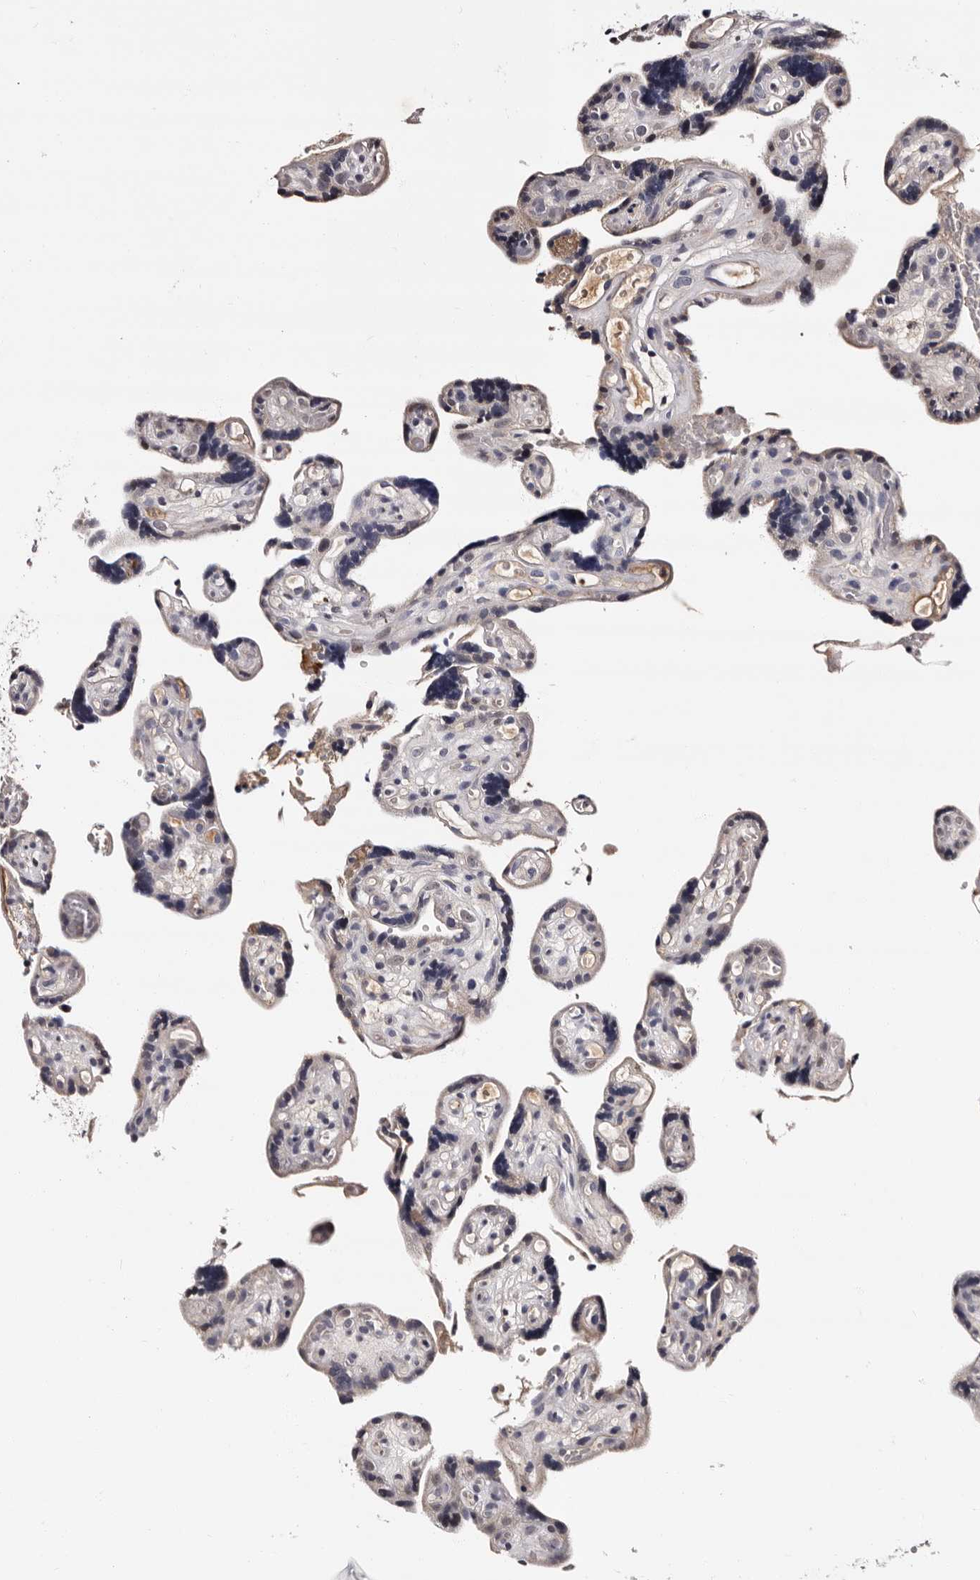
{"staining": {"intensity": "negative", "quantity": "none", "location": "none"}, "tissue": "placenta", "cell_type": "Decidual cells", "image_type": "normal", "snomed": [{"axis": "morphology", "description": "Normal tissue, NOS"}, {"axis": "topography", "description": "Placenta"}], "caption": "The immunohistochemistry photomicrograph has no significant staining in decidual cells of placenta.", "gene": "TAF4B", "patient": {"sex": "female", "age": 30}}